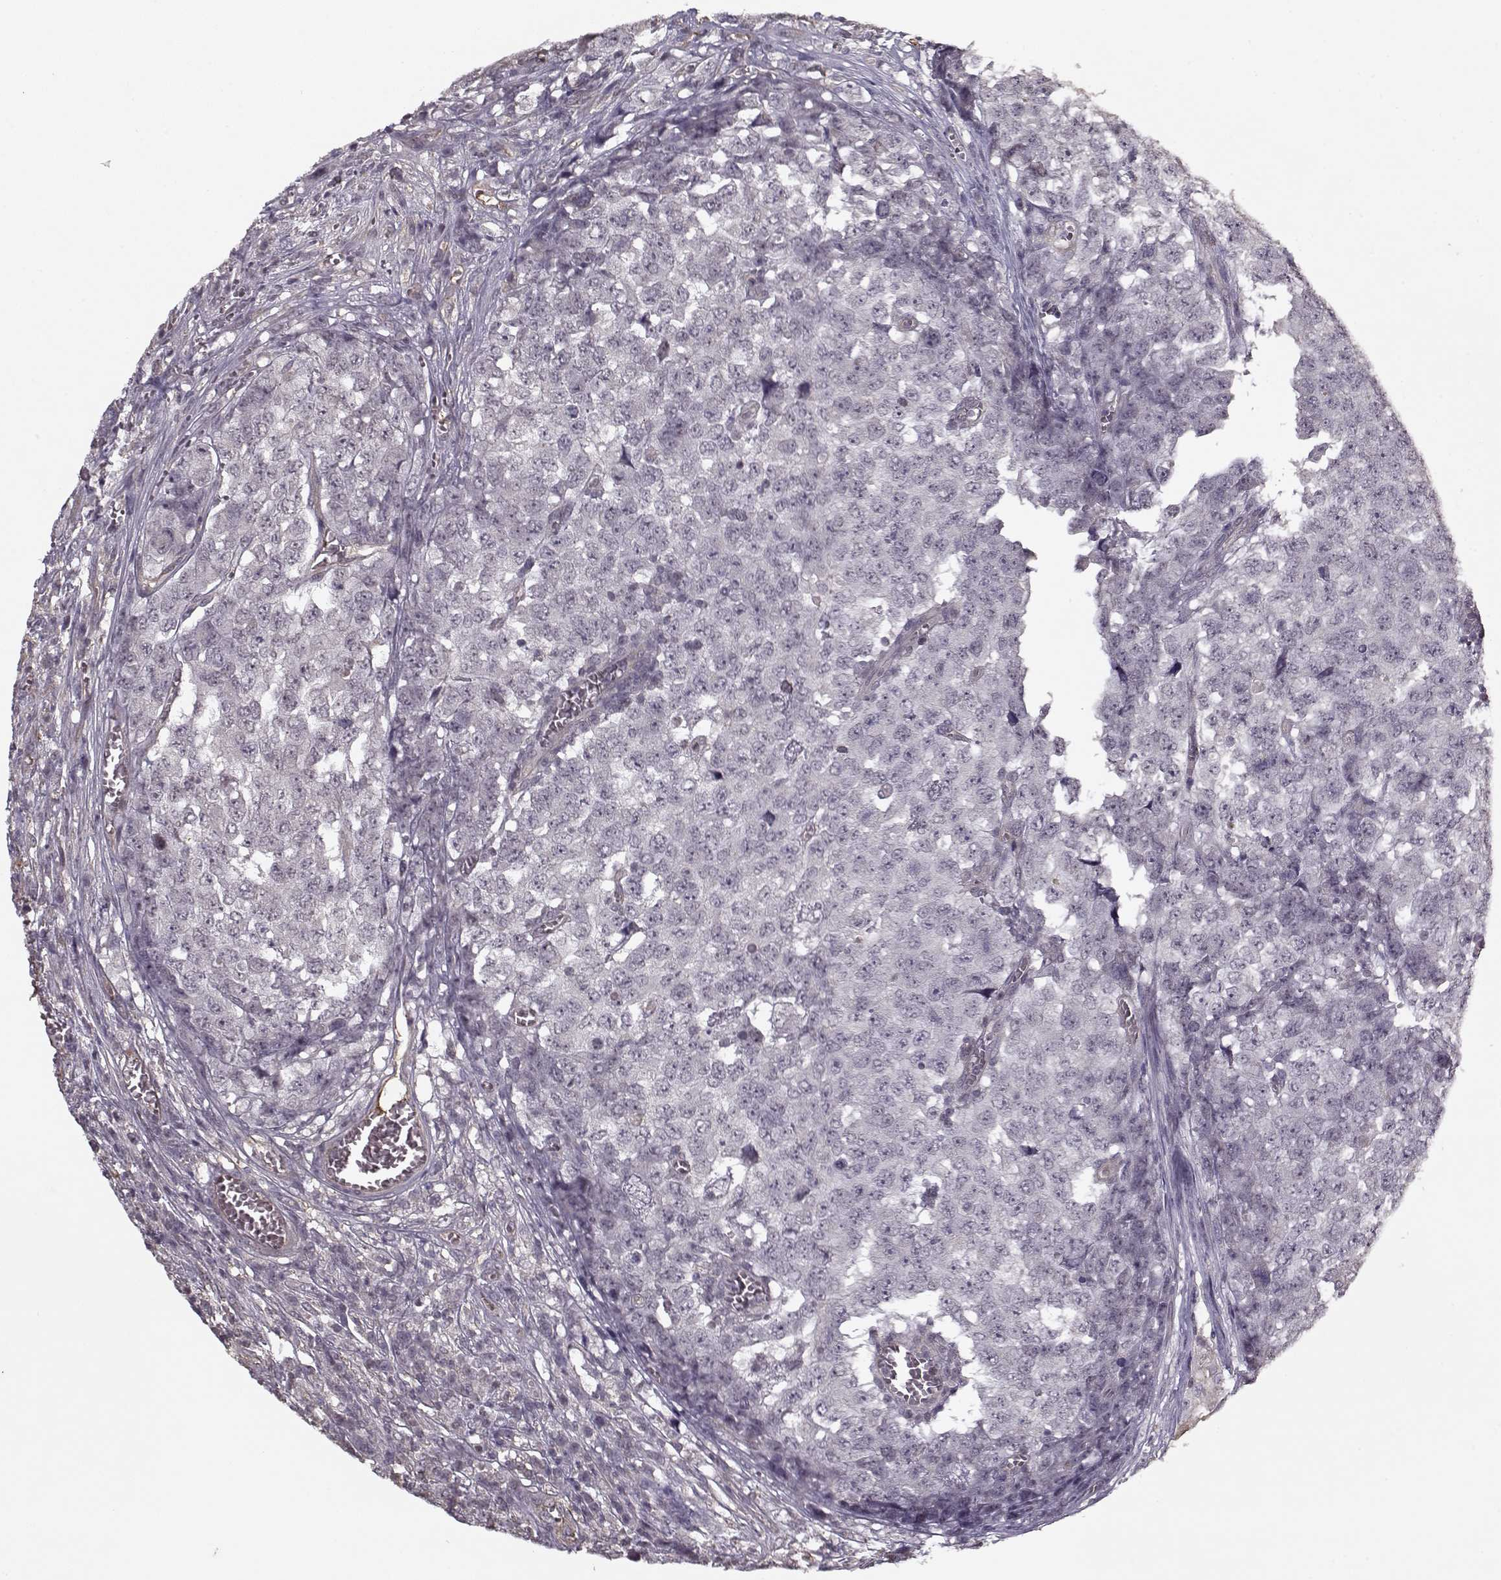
{"staining": {"intensity": "negative", "quantity": "none", "location": "none"}, "tissue": "testis cancer", "cell_type": "Tumor cells", "image_type": "cancer", "snomed": [{"axis": "morphology", "description": "Carcinoma, Embryonal, NOS"}, {"axis": "topography", "description": "Testis"}], "caption": "Tumor cells show no significant protein staining in testis cancer (embryonal carcinoma).", "gene": "KRT9", "patient": {"sex": "male", "age": 23}}